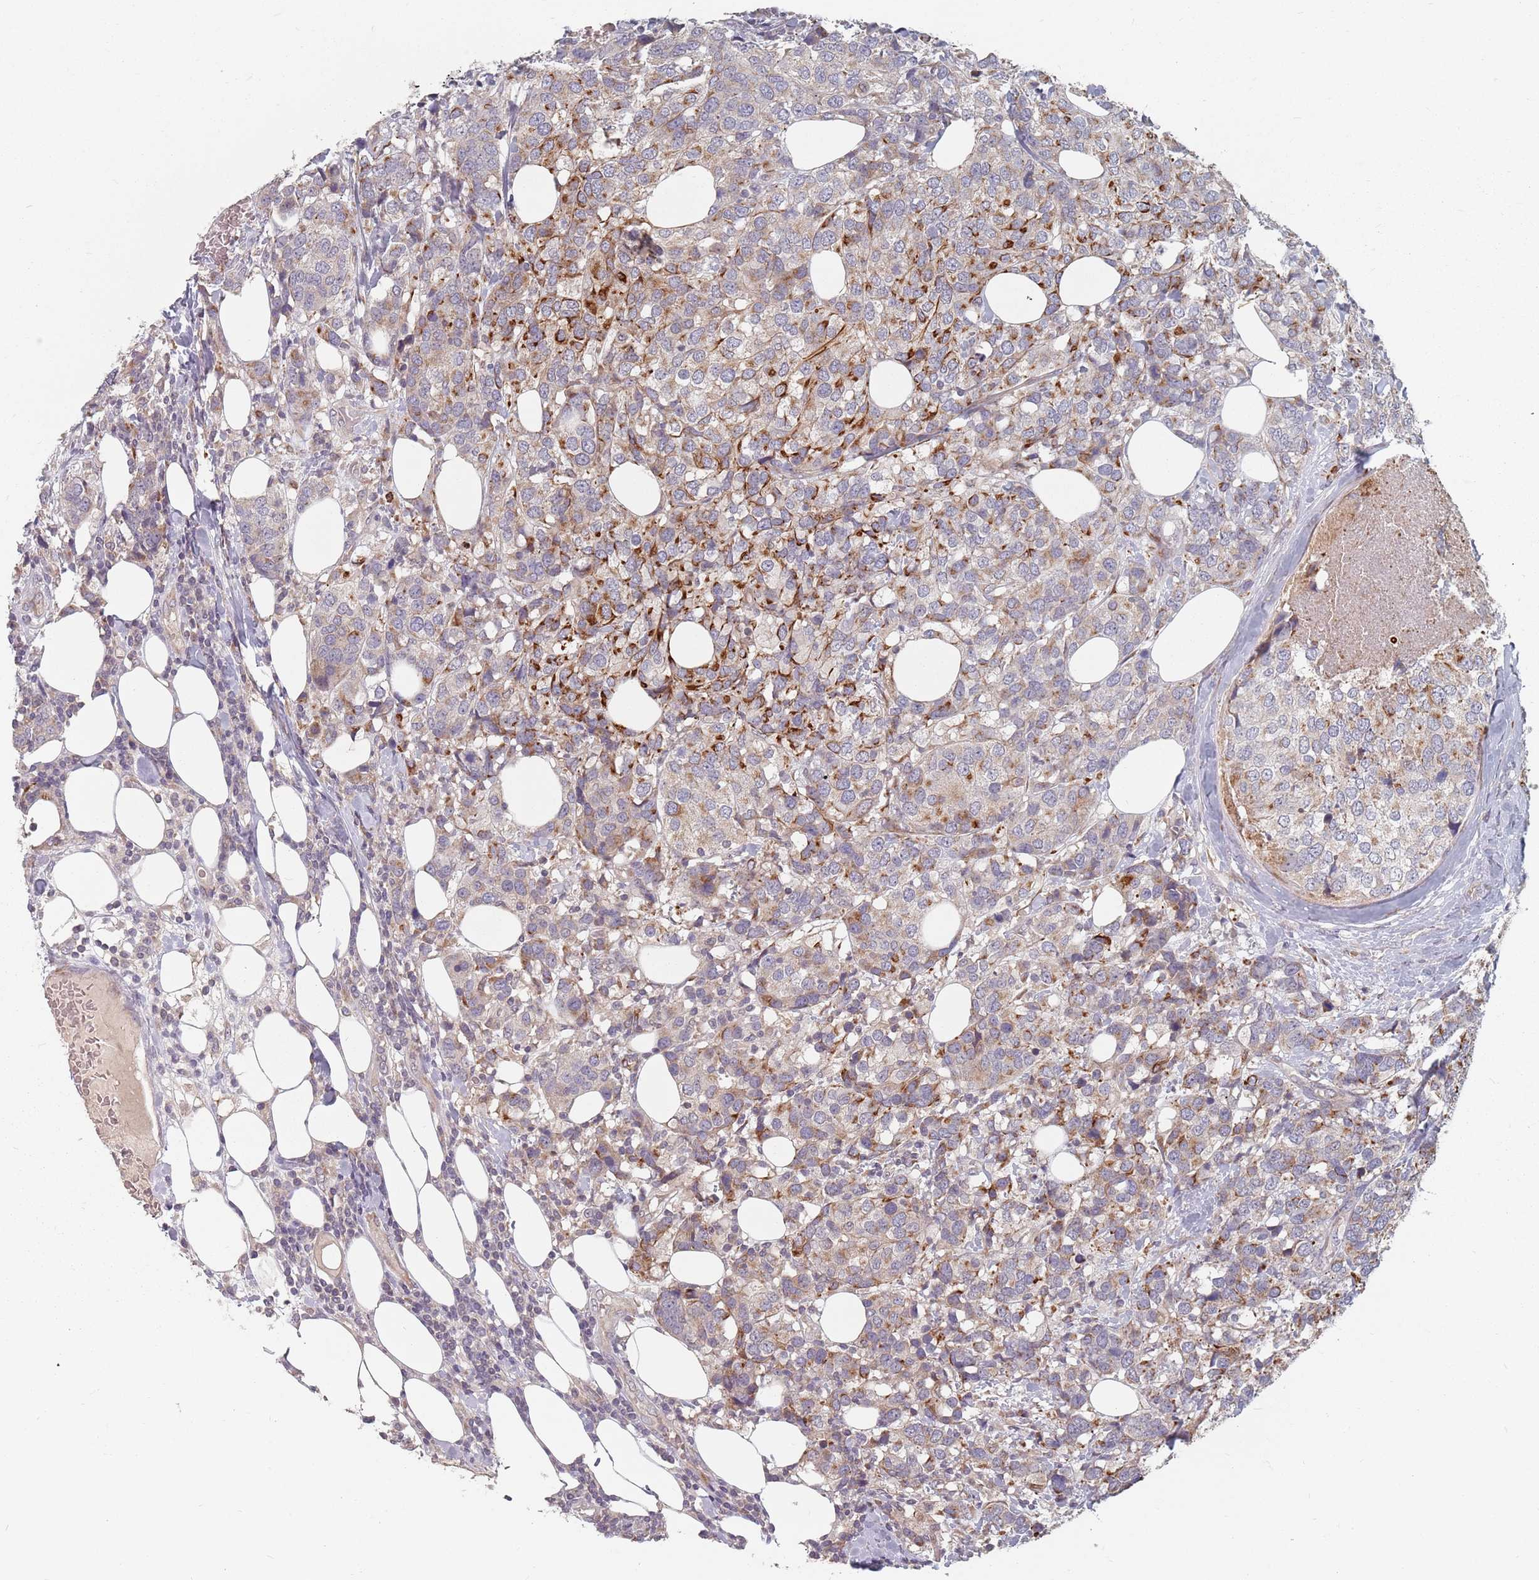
{"staining": {"intensity": "moderate", "quantity": "25%-75%", "location": "cytoplasmic/membranous"}, "tissue": "breast cancer", "cell_type": "Tumor cells", "image_type": "cancer", "snomed": [{"axis": "morphology", "description": "Lobular carcinoma"}, {"axis": "topography", "description": "Breast"}], "caption": "A high-resolution photomicrograph shows immunohistochemistry (IHC) staining of breast cancer, which reveals moderate cytoplasmic/membranous staining in about 25%-75% of tumor cells. (DAB (3,3'-diaminobenzidine) IHC with brightfield microscopy, high magnification).", "gene": "ADAL", "patient": {"sex": "female", "age": 59}}